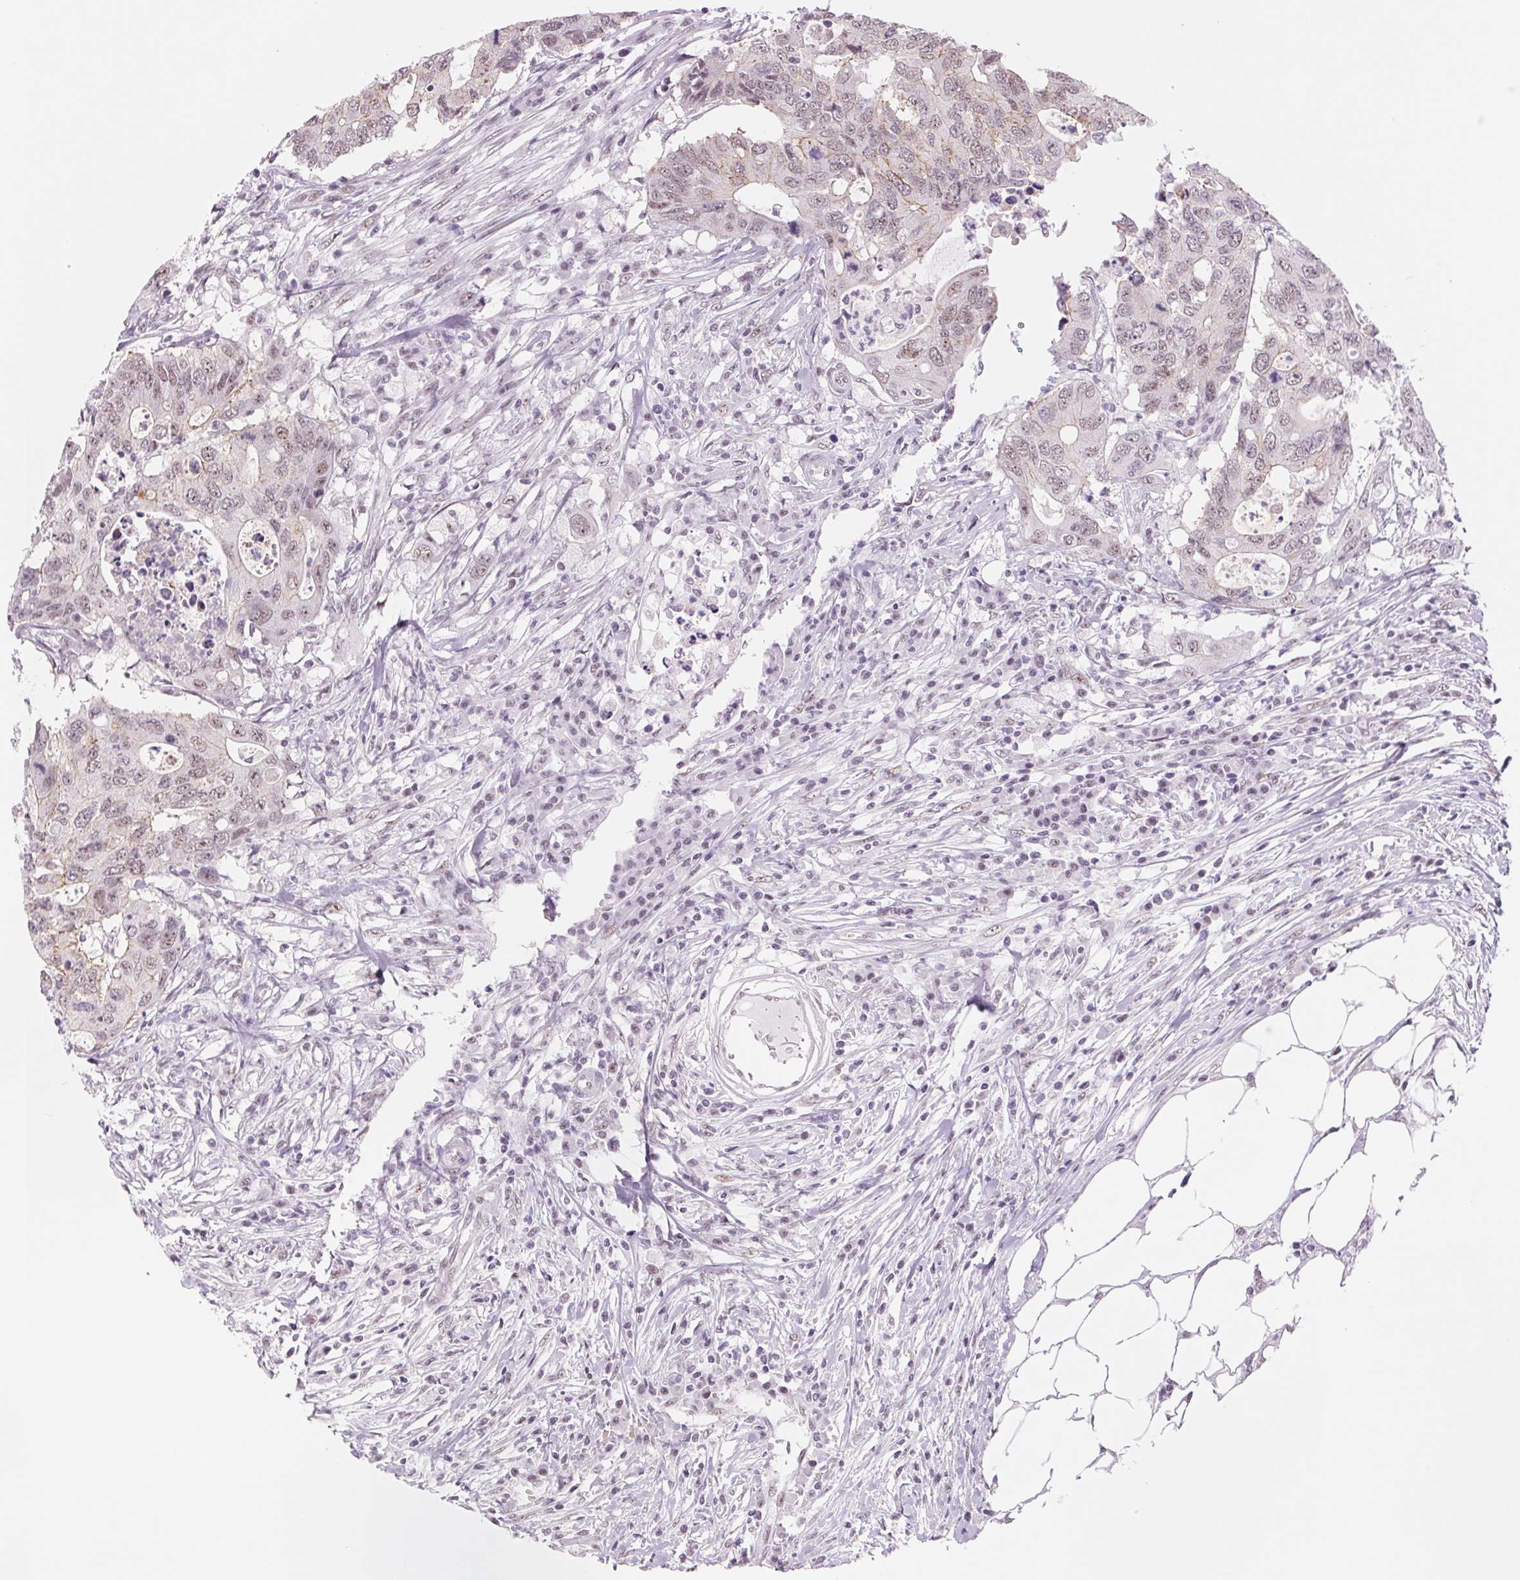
{"staining": {"intensity": "weak", "quantity": "<25%", "location": "nuclear"}, "tissue": "colorectal cancer", "cell_type": "Tumor cells", "image_type": "cancer", "snomed": [{"axis": "morphology", "description": "Adenocarcinoma, NOS"}, {"axis": "topography", "description": "Colon"}], "caption": "Adenocarcinoma (colorectal) stained for a protein using IHC reveals no staining tumor cells.", "gene": "ZC3H14", "patient": {"sex": "male", "age": 71}}